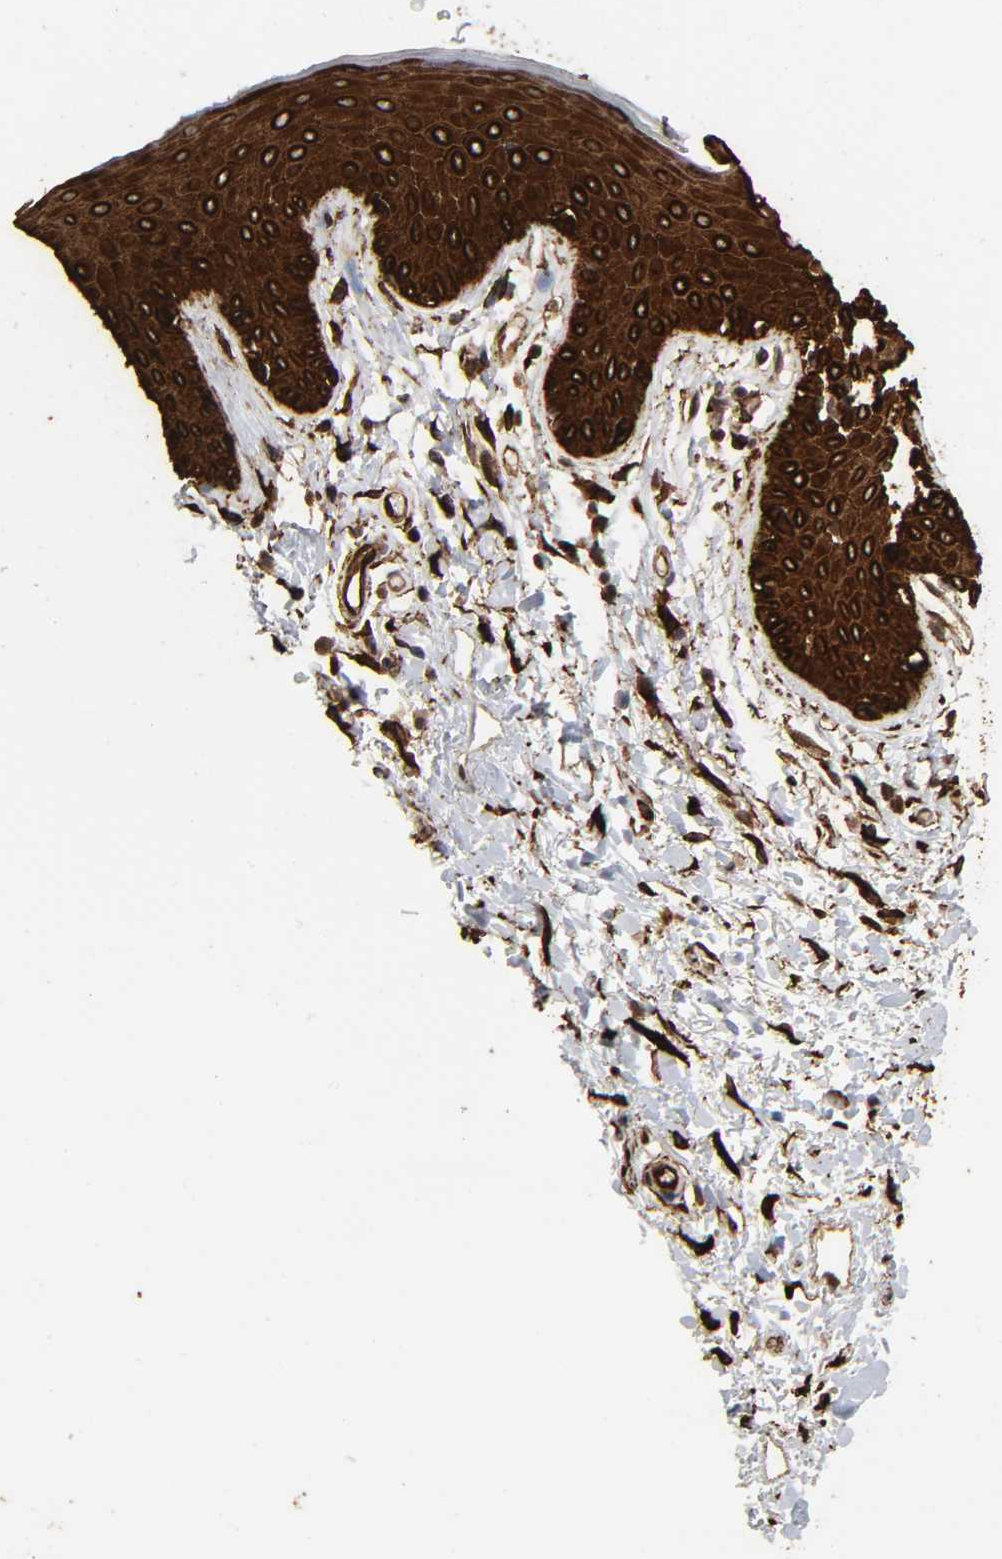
{"staining": {"intensity": "strong", "quantity": ">75%", "location": "cytoplasmic/membranous,nuclear"}, "tissue": "skin", "cell_type": "Epidermal cells", "image_type": "normal", "snomed": [{"axis": "morphology", "description": "Normal tissue, NOS"}, {"axis": "topography", "description": "Anal"}], "caption": "This histopathology image exhibits immunohistochemistry (IHC) staining of benign skin, with high strong cytoplasmic/membranous,nuclear staining in about >75% of epidermal cells.", "gene": "AHNAK2", "patient": {"sex": "male", "age": 74}}